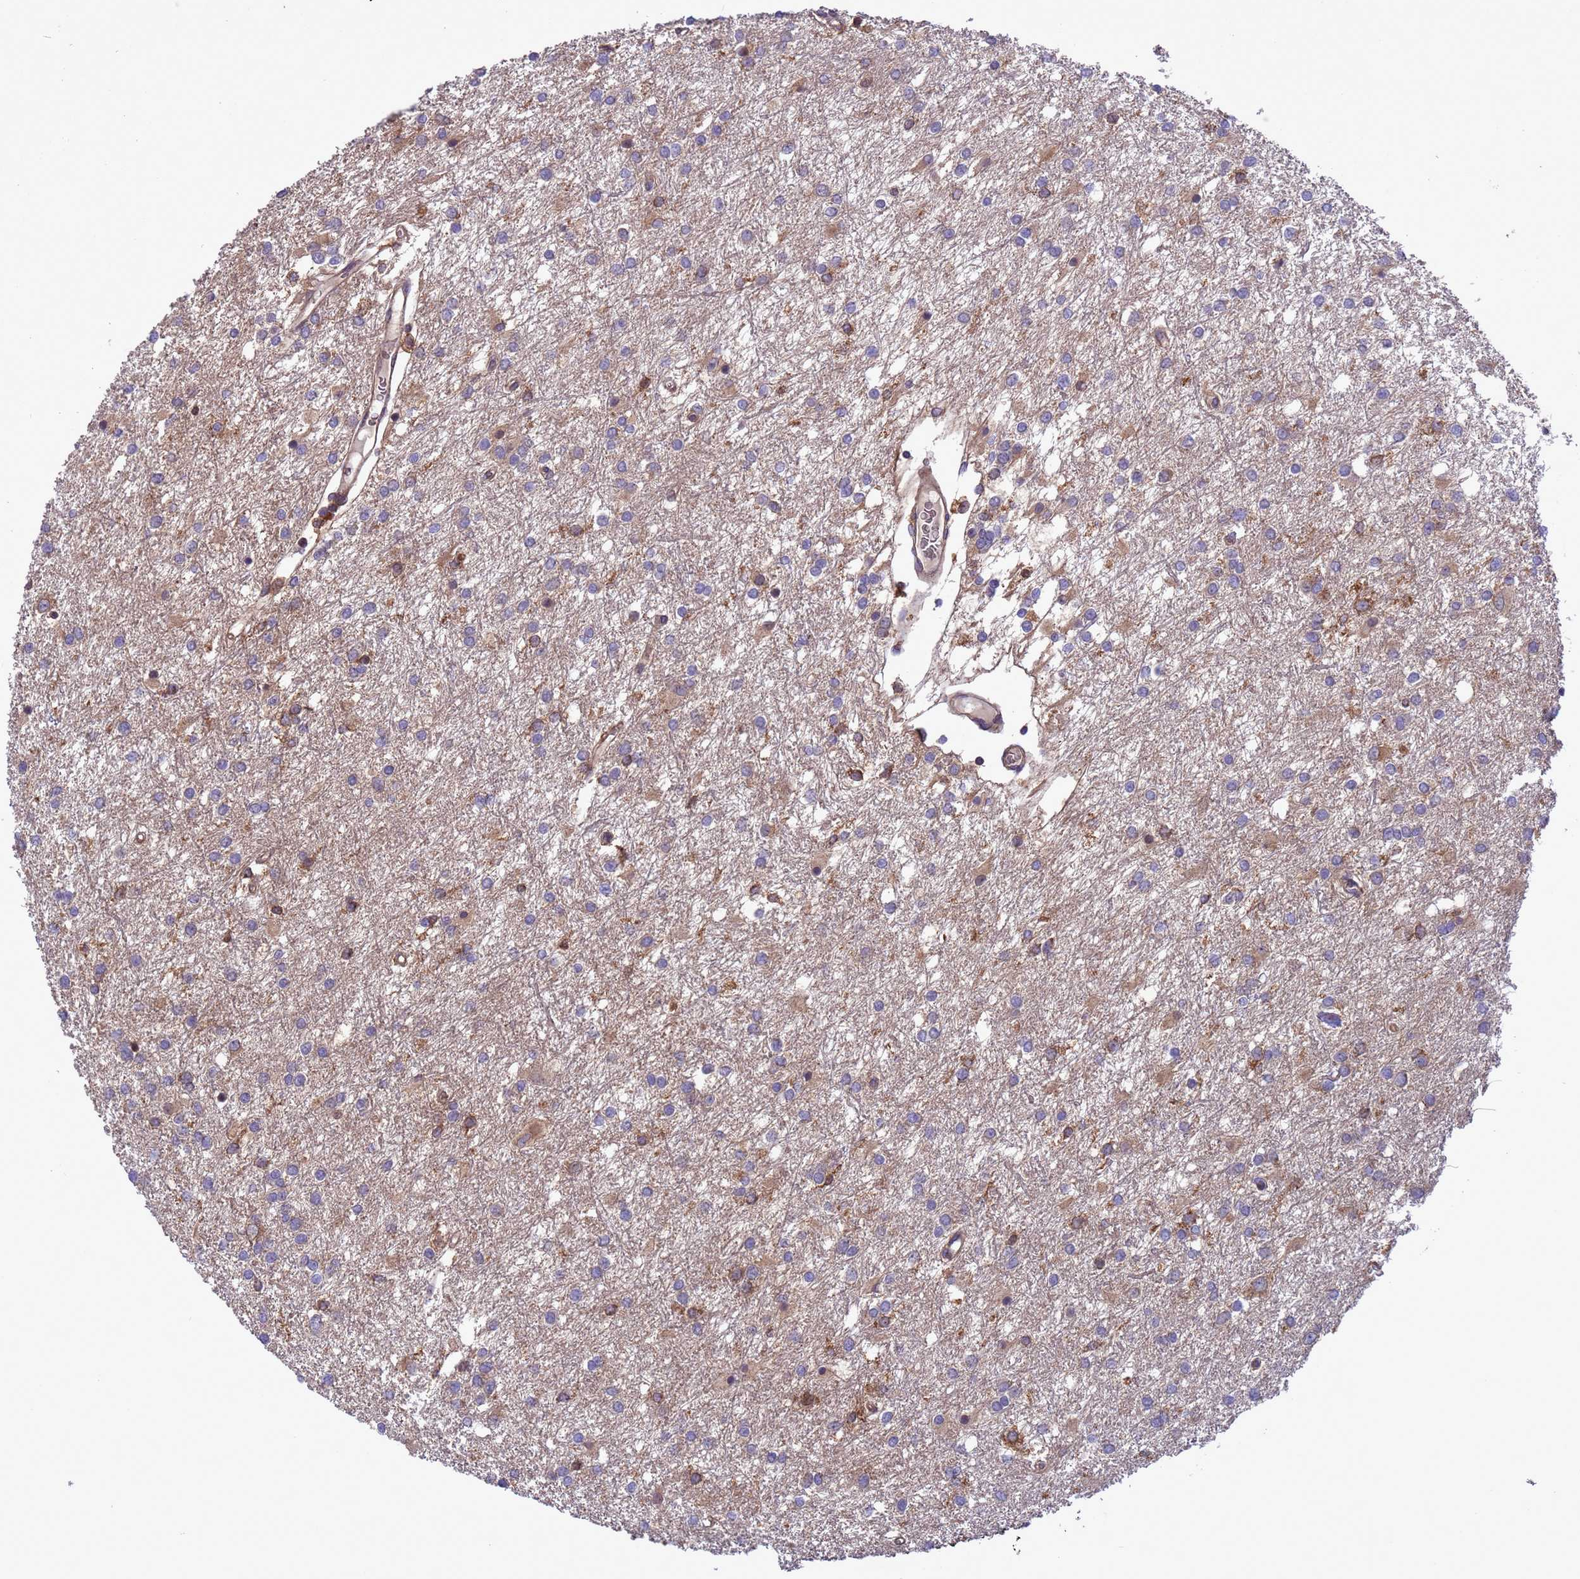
{"staining": {"intensity": "moderate", "quantity": "<25%", "location": "cytoplasmic/membranous"}, "tissue": "glioma", "cell_type": "Tumor cells", "image_type": "cancer", "snomed": [{"axis": "morphology", "description": "Glioma, malignant, High grade"}, {"axis": "topography", "description": "Brain"}], "caption": "Malignant glioma (high-grade) stained for a protein (brown) displays moderate cytoplasmic/membranous positive positivity in approximately <25% of tumor cells.", "gene": "ARHGAP12", "patient": {"sex": "female", "age": 50}}